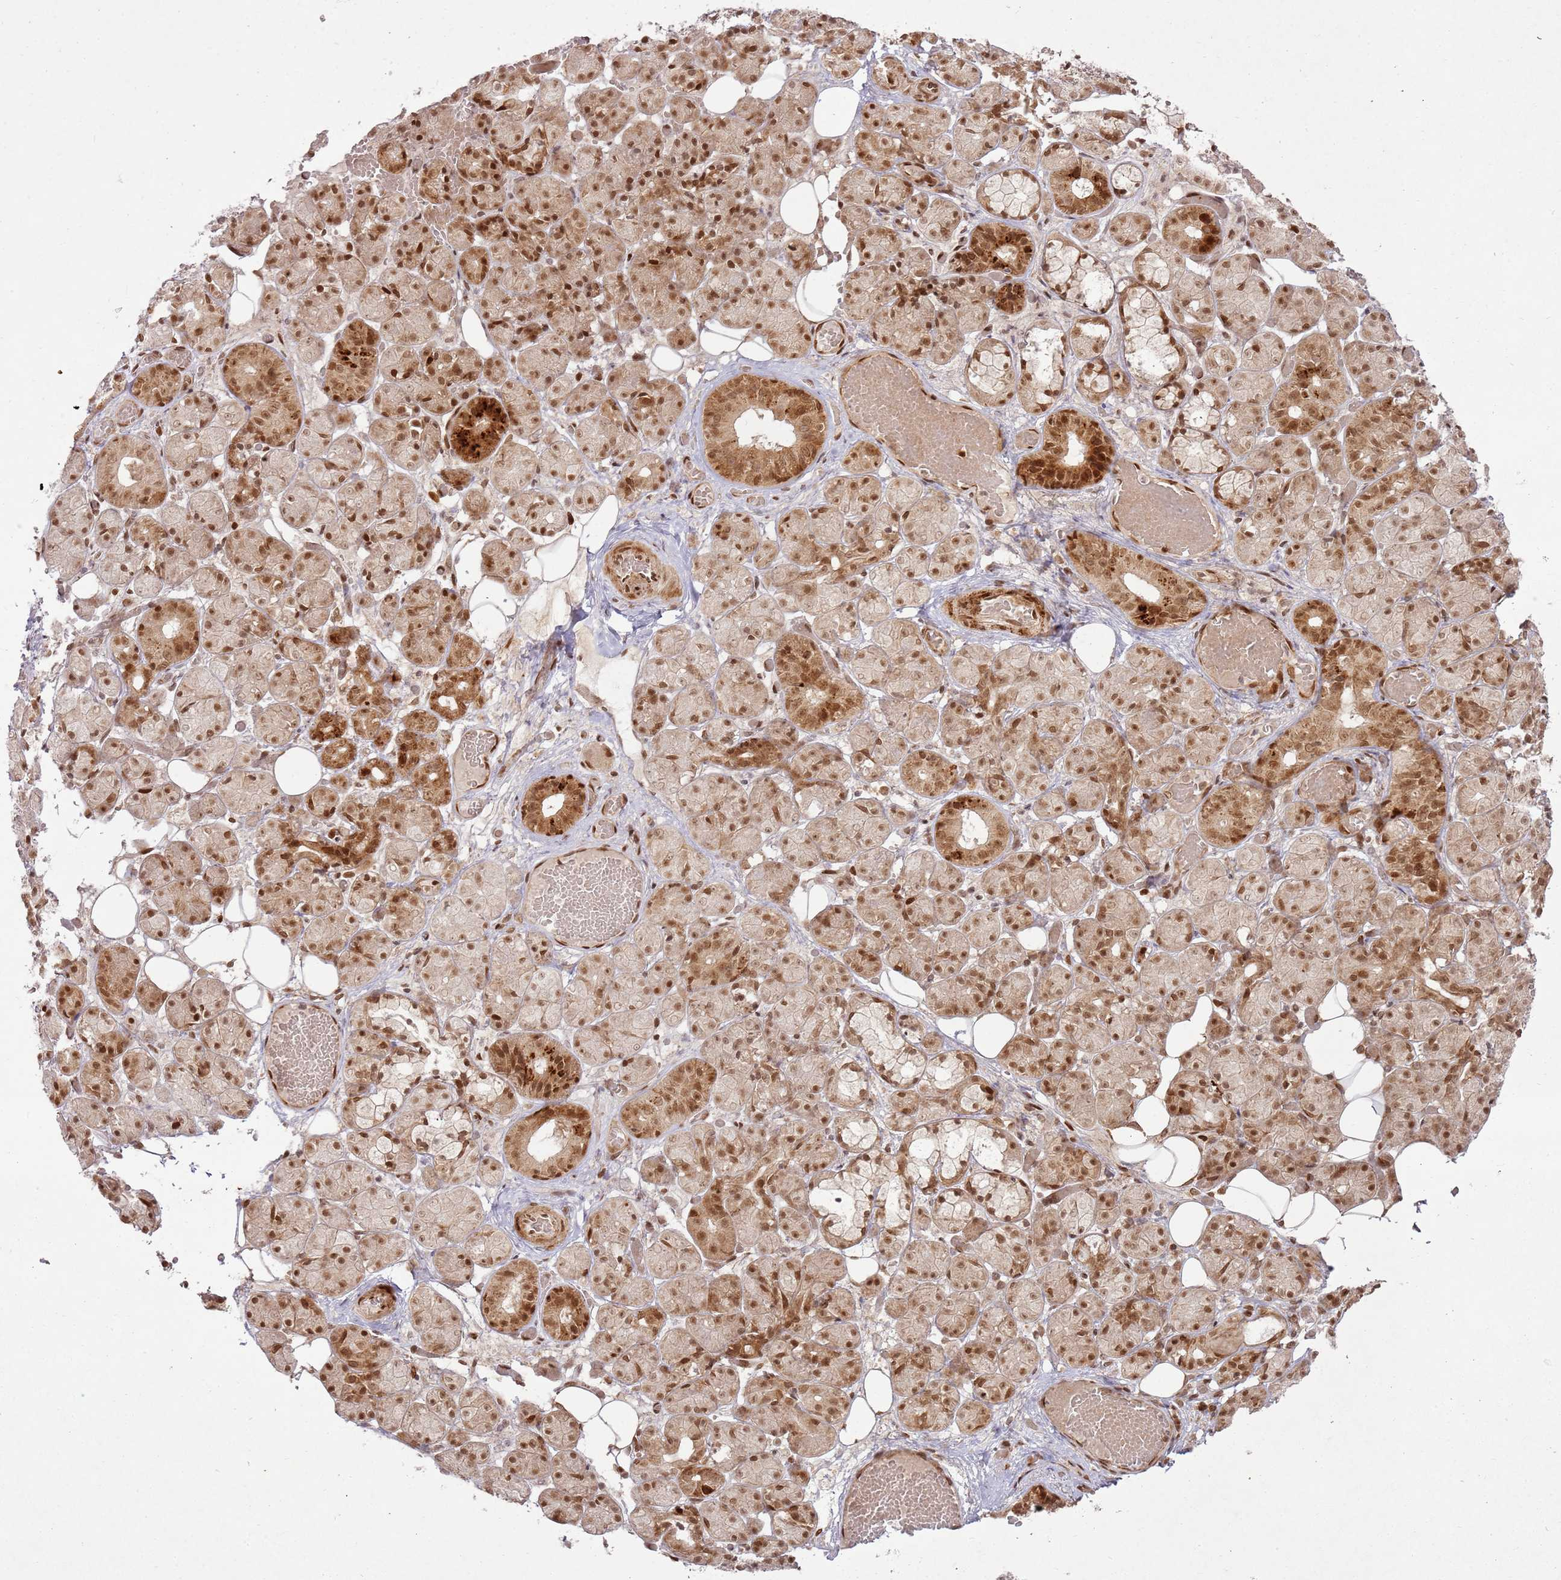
{"staining": {"intensity": "strong", "quantity": "25%-75%", "location": "cytoplasmic/membranous,nuclear"}, "tissue": "salivary gland", "cell_type": "Glandular cells", "image_type": "normal", "snomed": [{"axis": "morphology", "description": "Normal tissue, NOS"}, {"axis": "topography", "description": "Salivary gland"}], "caption": "The photomicrograph demonstrates immunohistochemical staining of normal salivary gland. There is strong cytoplasmic/membranous,nuclear positivity is identified in approximately 25%-75% of glandular cells. The protein of interest is shown in brown color, while the nuclei are stained blue.", "gene": "KLHL36", "patient": {"sex": "male", "age": 63}}